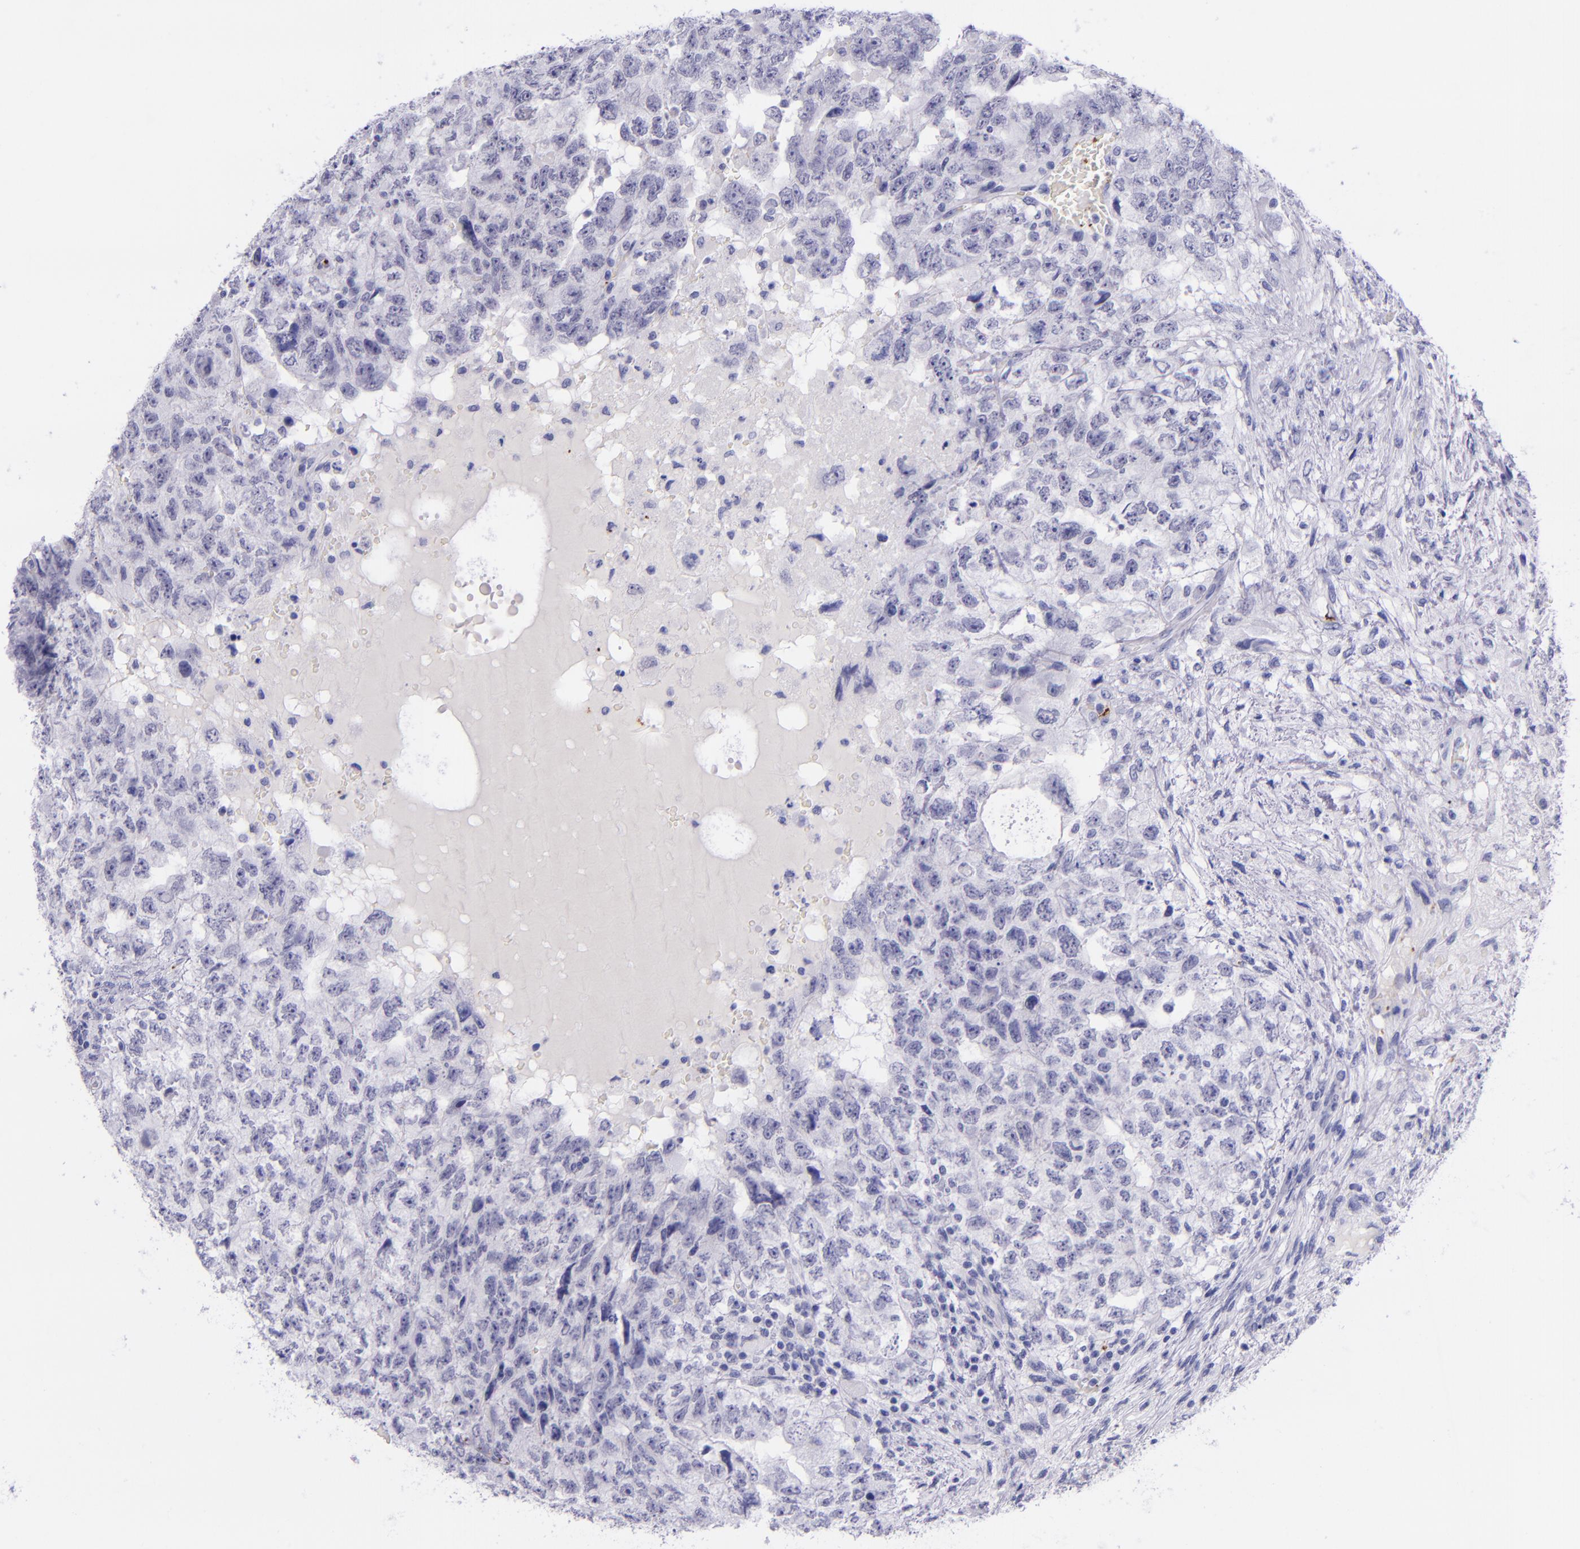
{"staining": {"intensity": "negative", "quantity": "none", "location": "none"}, "tissue": "testis cancer", "cell_type": "Tumor cells", "image_type": "cancer", "snomed": [{"axis": "morphology", "description": "Carcinoma, Embryonal, NOS"}, {"axis": "topography", "description": "Testis"}], "caption": "Immunohistochemistry (IHC) of human embryonal carcinoma (testis) exhibits no positivity in tumor cells. (Stains: DAB (3,3'-diaminobenzidine) IHC with hematoxylin counter stain, Microscopy: brightfield microscopy at high magnification).", "gene": "SELE", "patient": {"sex": "male", "age": 36}}